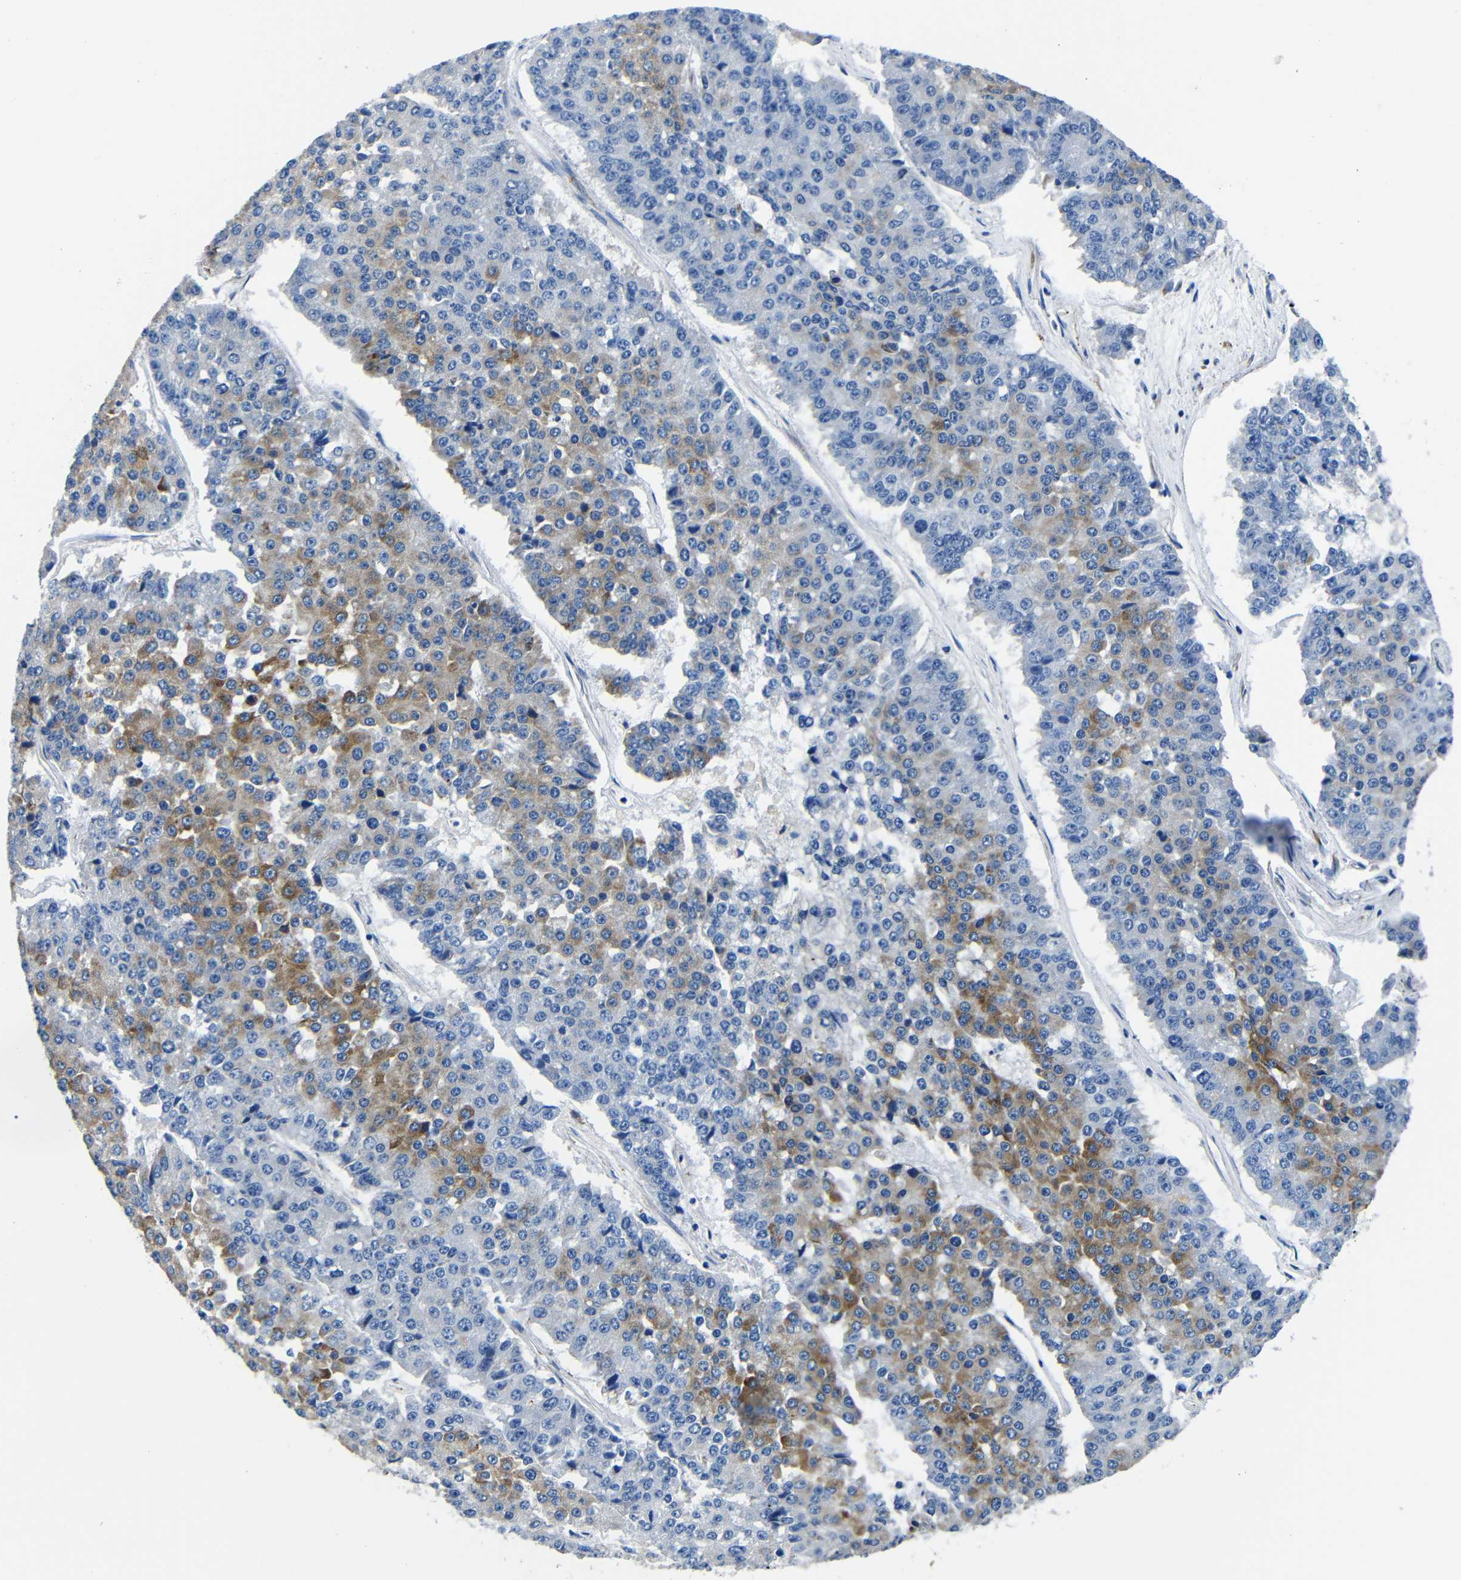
{"staining": {"intensity": "moderate", "quantity": "25%-75%", "location": "cytoplasmic/membranous"}, "tissue": "pancreatic cancer", "cell_type": "Tumor cells", "image_type": "cancer", "snomed": [{"axis": "morphology", "description": "Adenocarcinoma, NOS"}, {"axis": "topography", "description": "Pancreas"}], "caption": "Immunohistochemical staining of pancreatic cancer (adenocarcinoma) exhibits medium levels of moderate cytoplasmic/membranous positivity in about 25%-75% of tumor cells.", "gene": "TNFAIP1", "patient": {"sex": "male", "age": 50}}